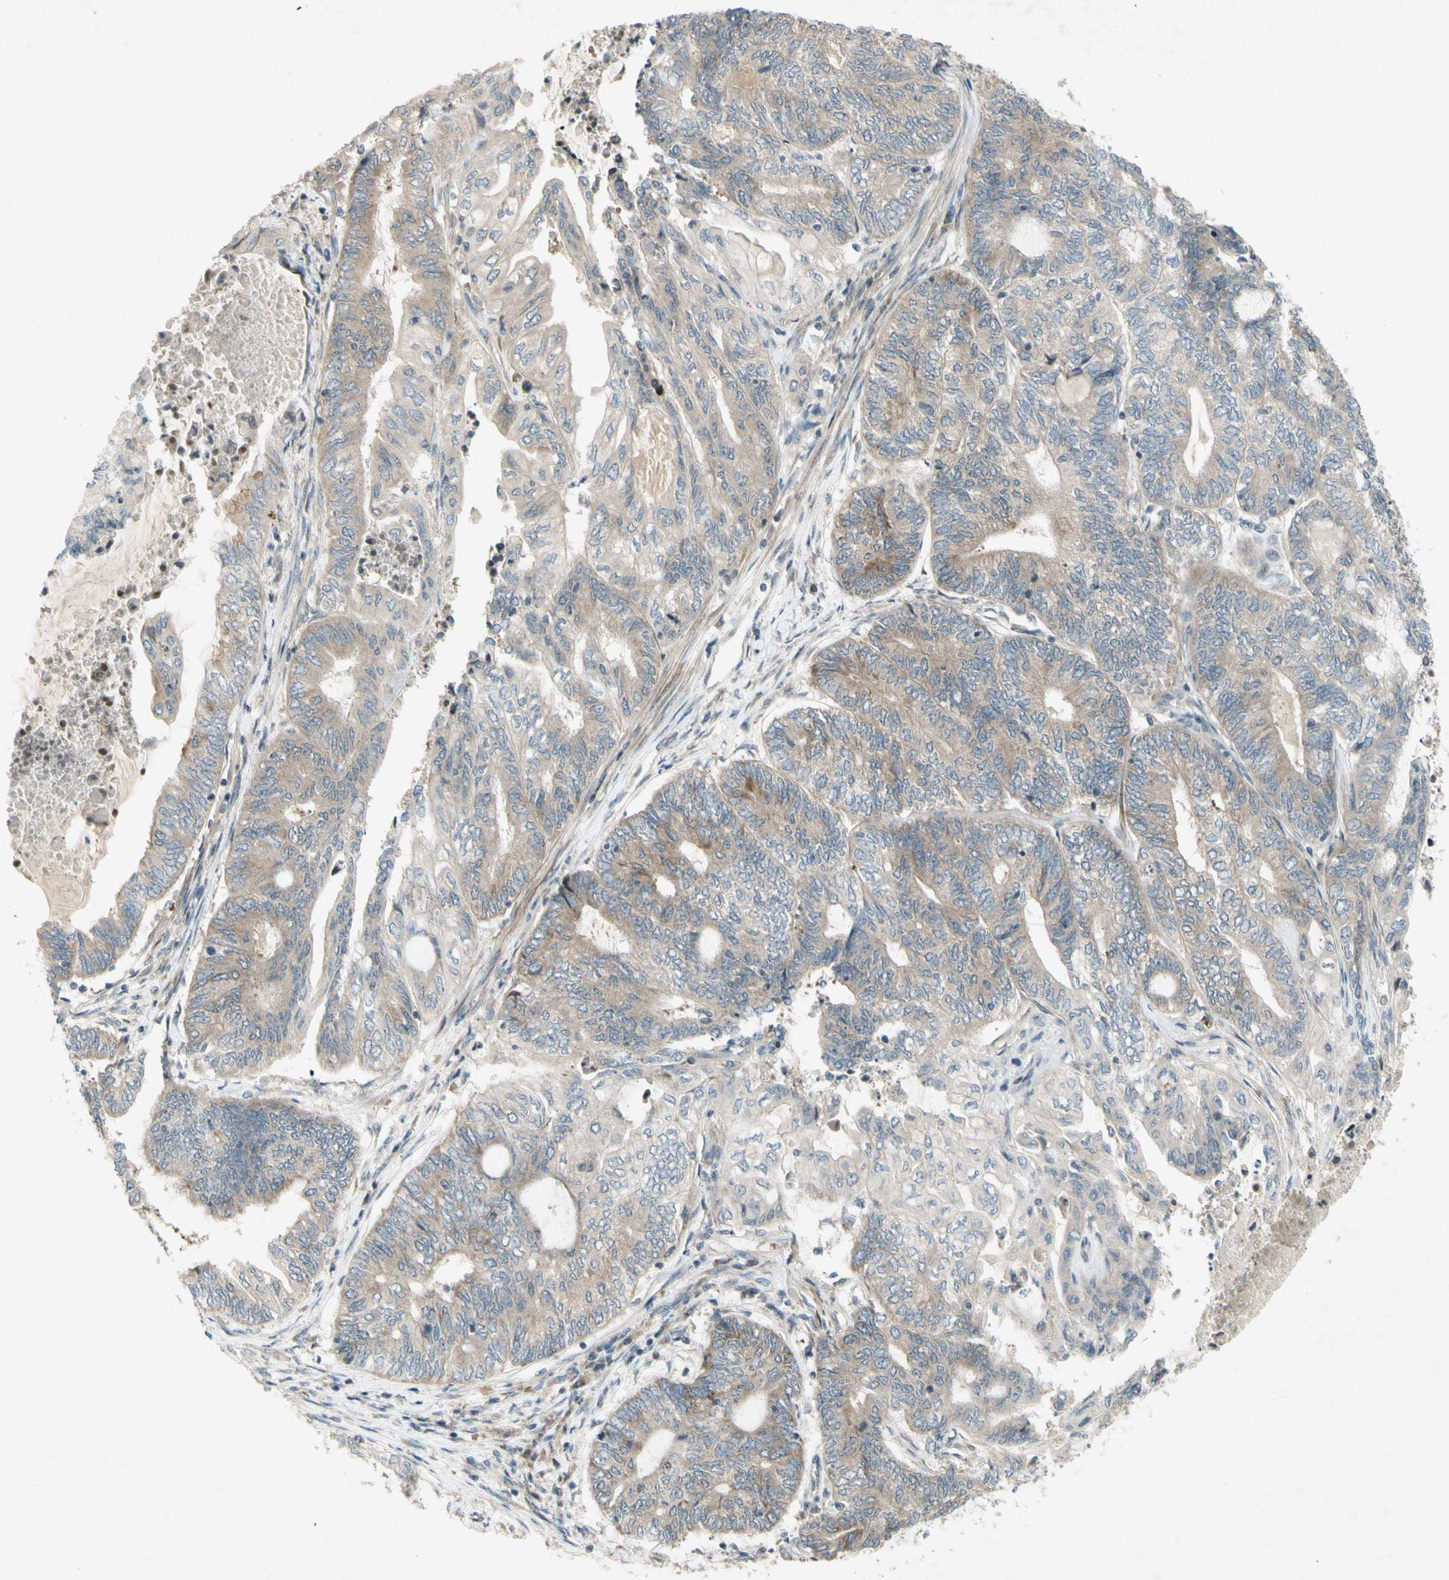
{"staining": {"intensity": "moderate", "quantity": "<25%", "location": "cytoplasmic/membranous"}, "tissue": "endometrial cancer", "cell_type": "Tumor cells", "image_type": "cancer", "snomed": [{"axis": "morphology", "description": "Adenocarcinoma, NOS"}, {"axis": "topography", "description": "Uterus"}, {"axis": "topography", "description": "Endometrium"}], "caption": "The immunohistochemical stain labels moderate cytoplasmic/membranous positivity in tumor cells of endometrial cancer tissue.", "gene": "ETF1", "patient": {"sex": "female", "age": 70}}